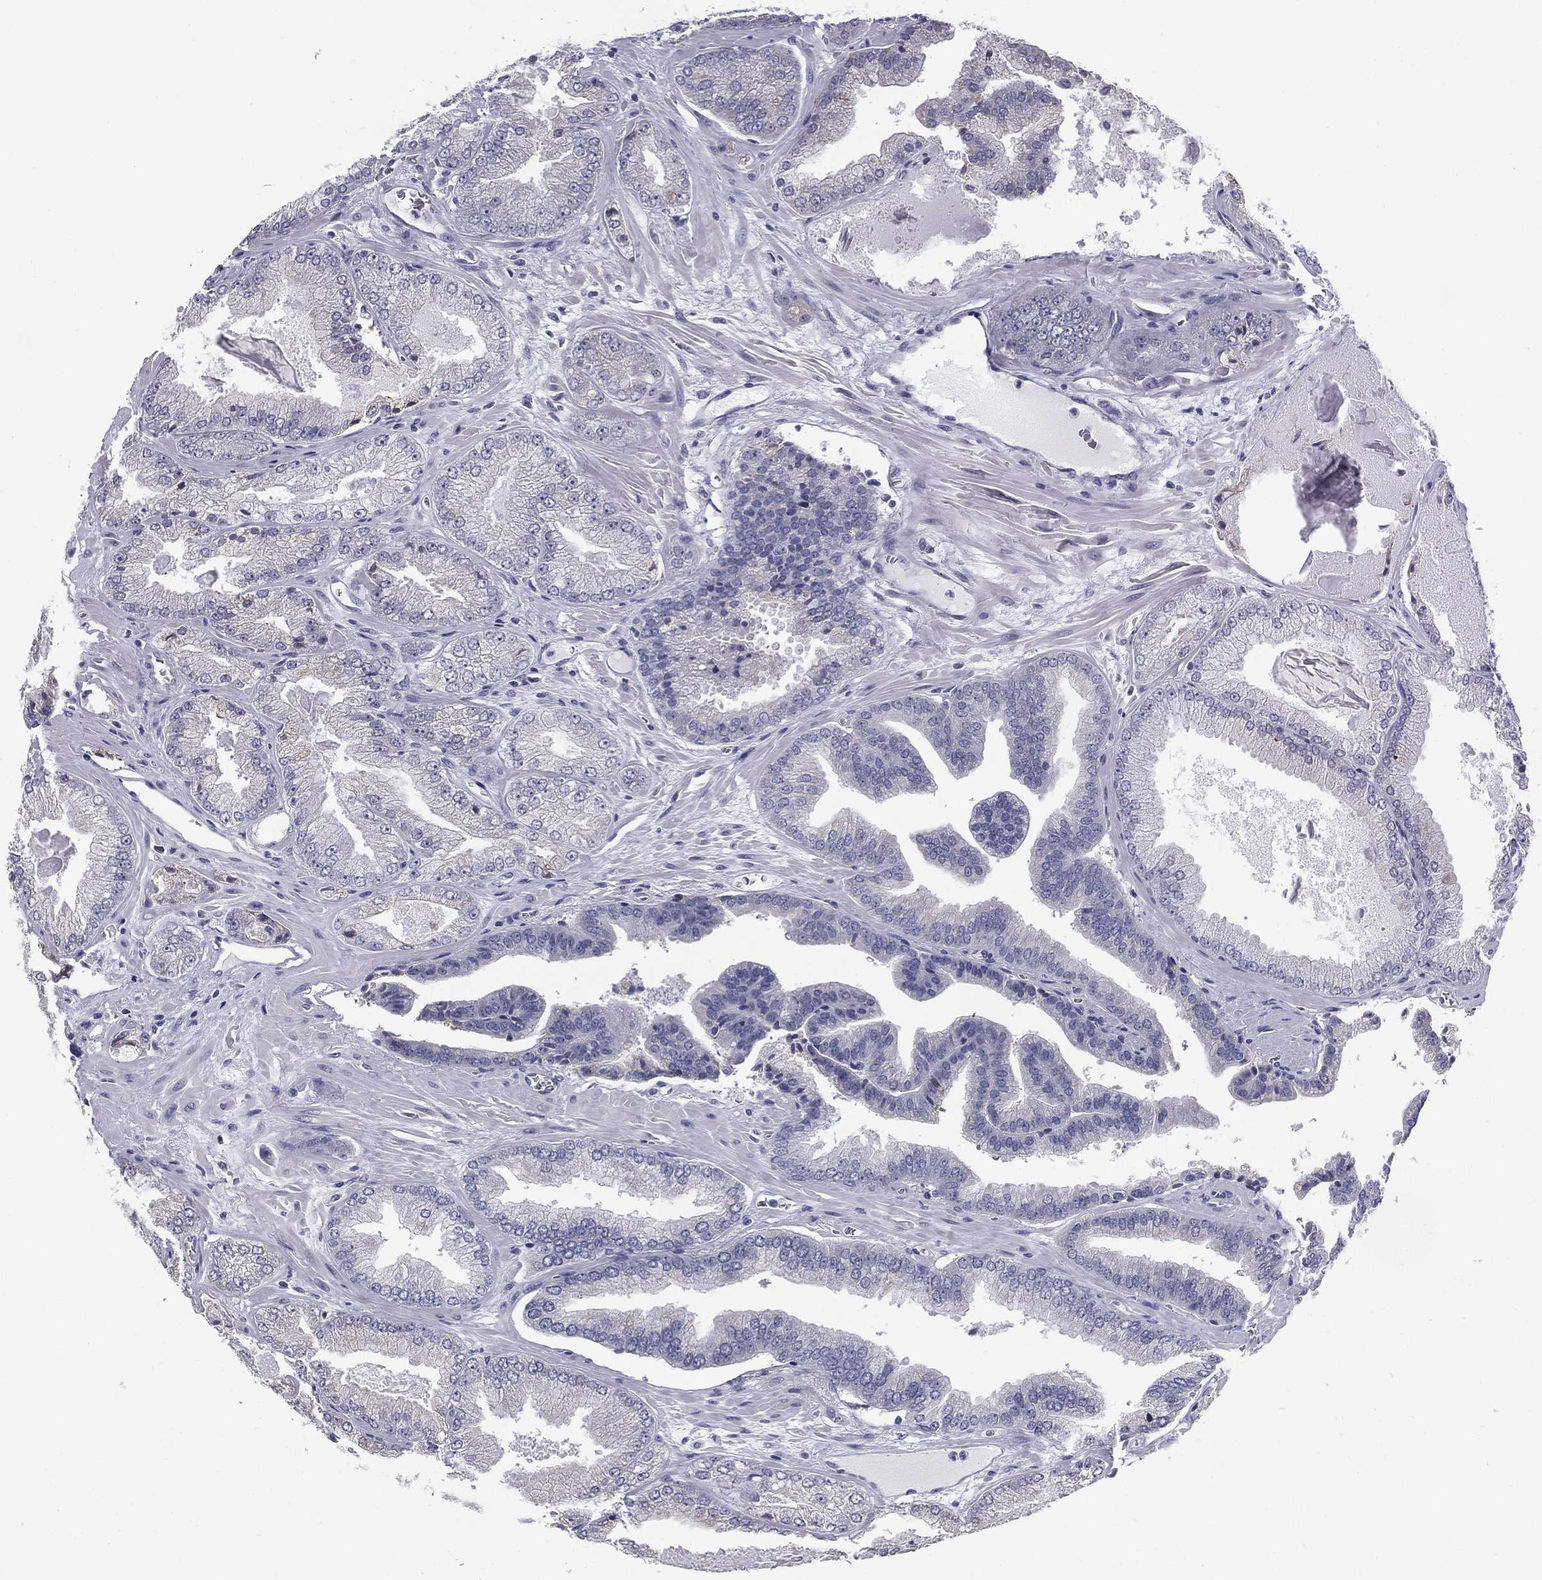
{"staining": {"intensity": "negative", "quantity": "none", "location": "none"}, "tissue": "prostate cancer", "cell_type": "Tumor cells", "image_type": "cancer", "snomed": [{"axis": "morphology", "description": "Adenocarcinoma, Low grade"}, {"axis": "topography", "description": "Prostate"}], "caption": "Tumor cells are negative for protein expression in human prostate cancer.", "gene": "C19orf18", "patient": {"sex": "male", "age": 72}}